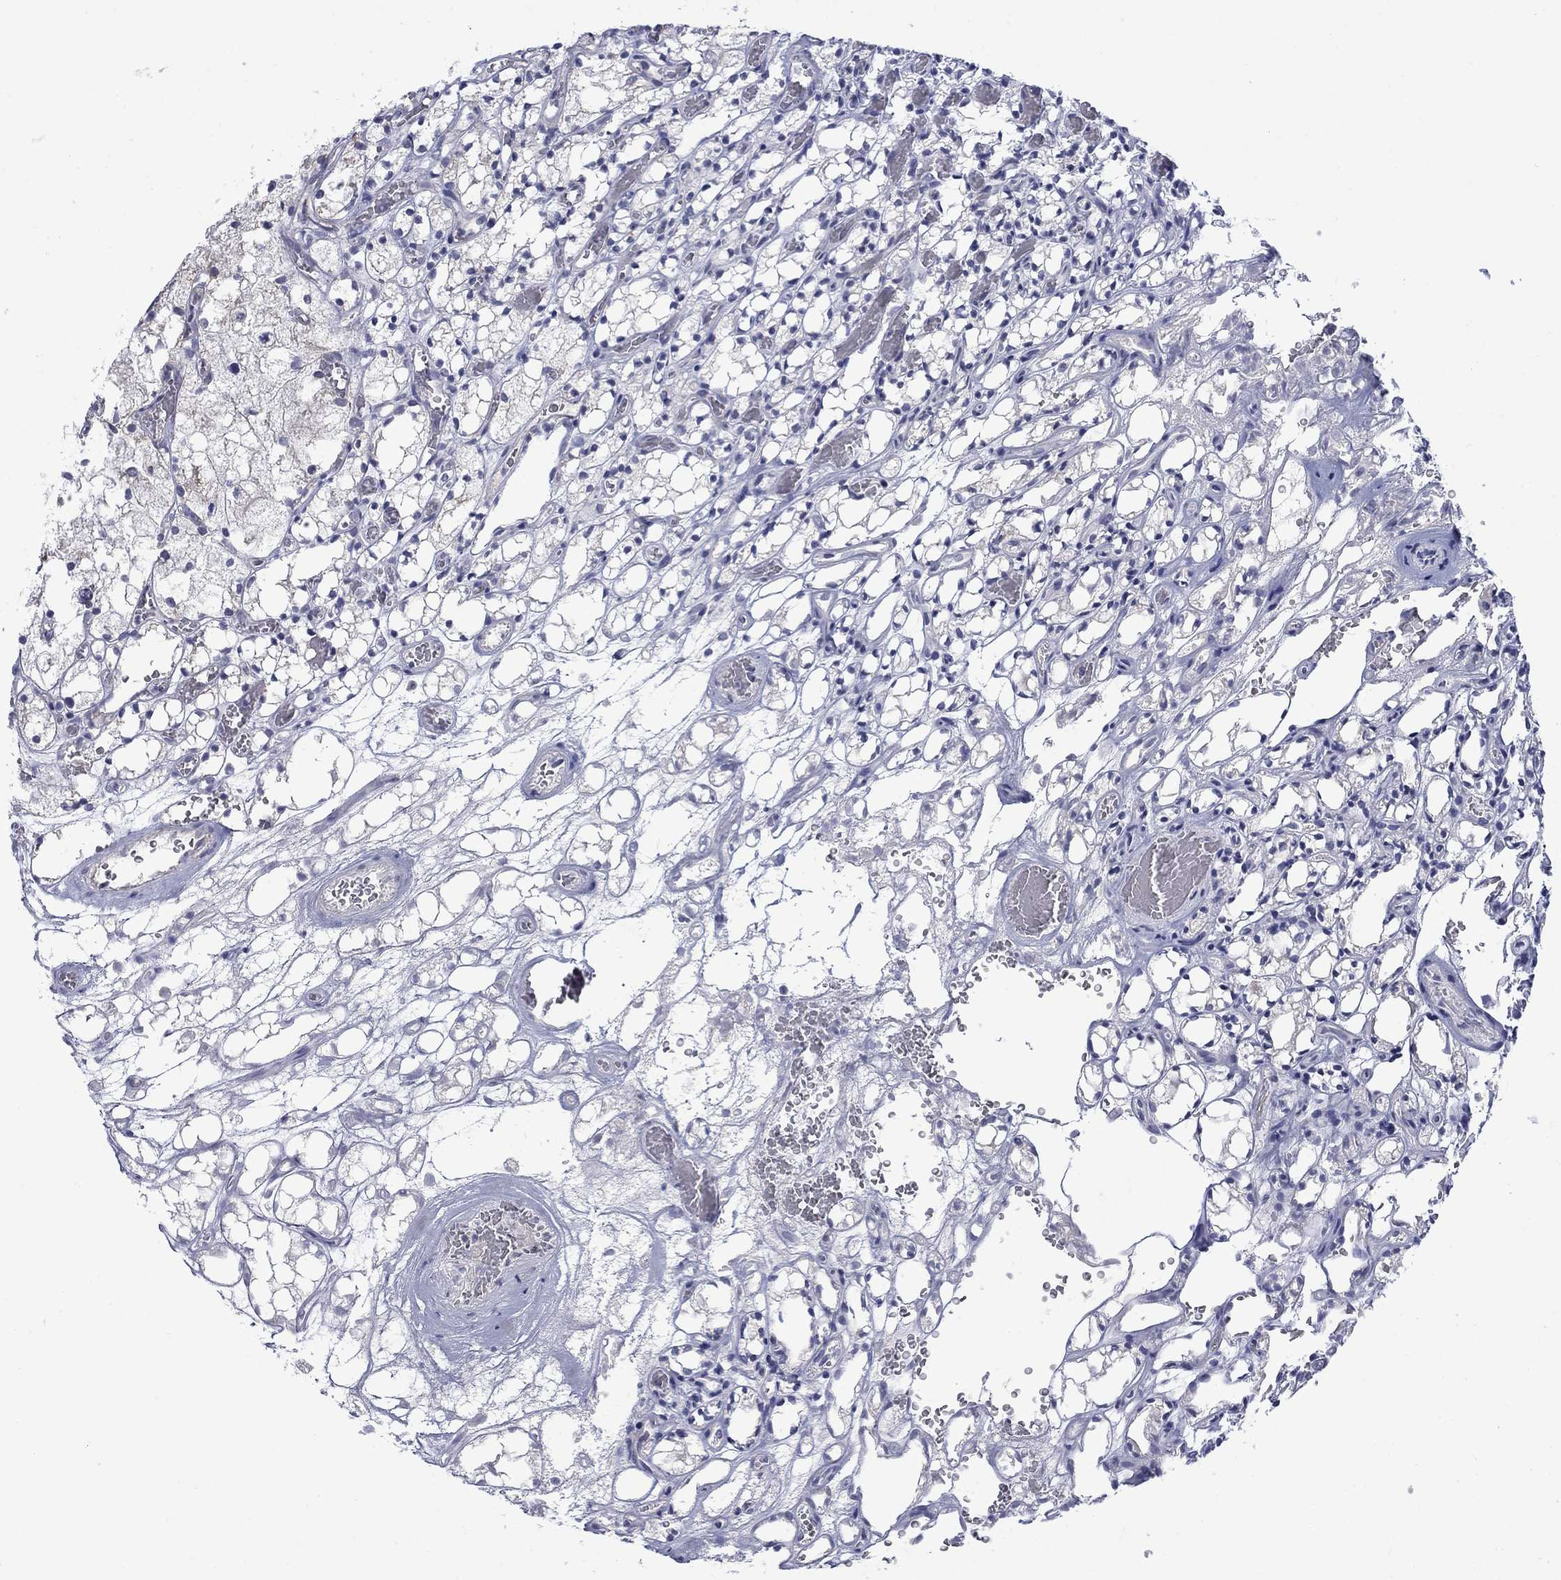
{"staining": {"intensity": "negative", "quantity": "none", "location": "none"}, "tissue": "renal cancer", "cell_type": "Tumor cells", "image_type": "cancer", "snomed": [{"axis": "morphology", "description": "Adenocarcinoma, NOS"}, {"axis": "topography", "description": "Kidney"}], "caption": "Histopathology image shows no protein staining in tumor cells of renal cancer (adenocarcinoma) tissue.", "gene": "KCNJ16", "patient": {"sex": "female", "age": 69}}